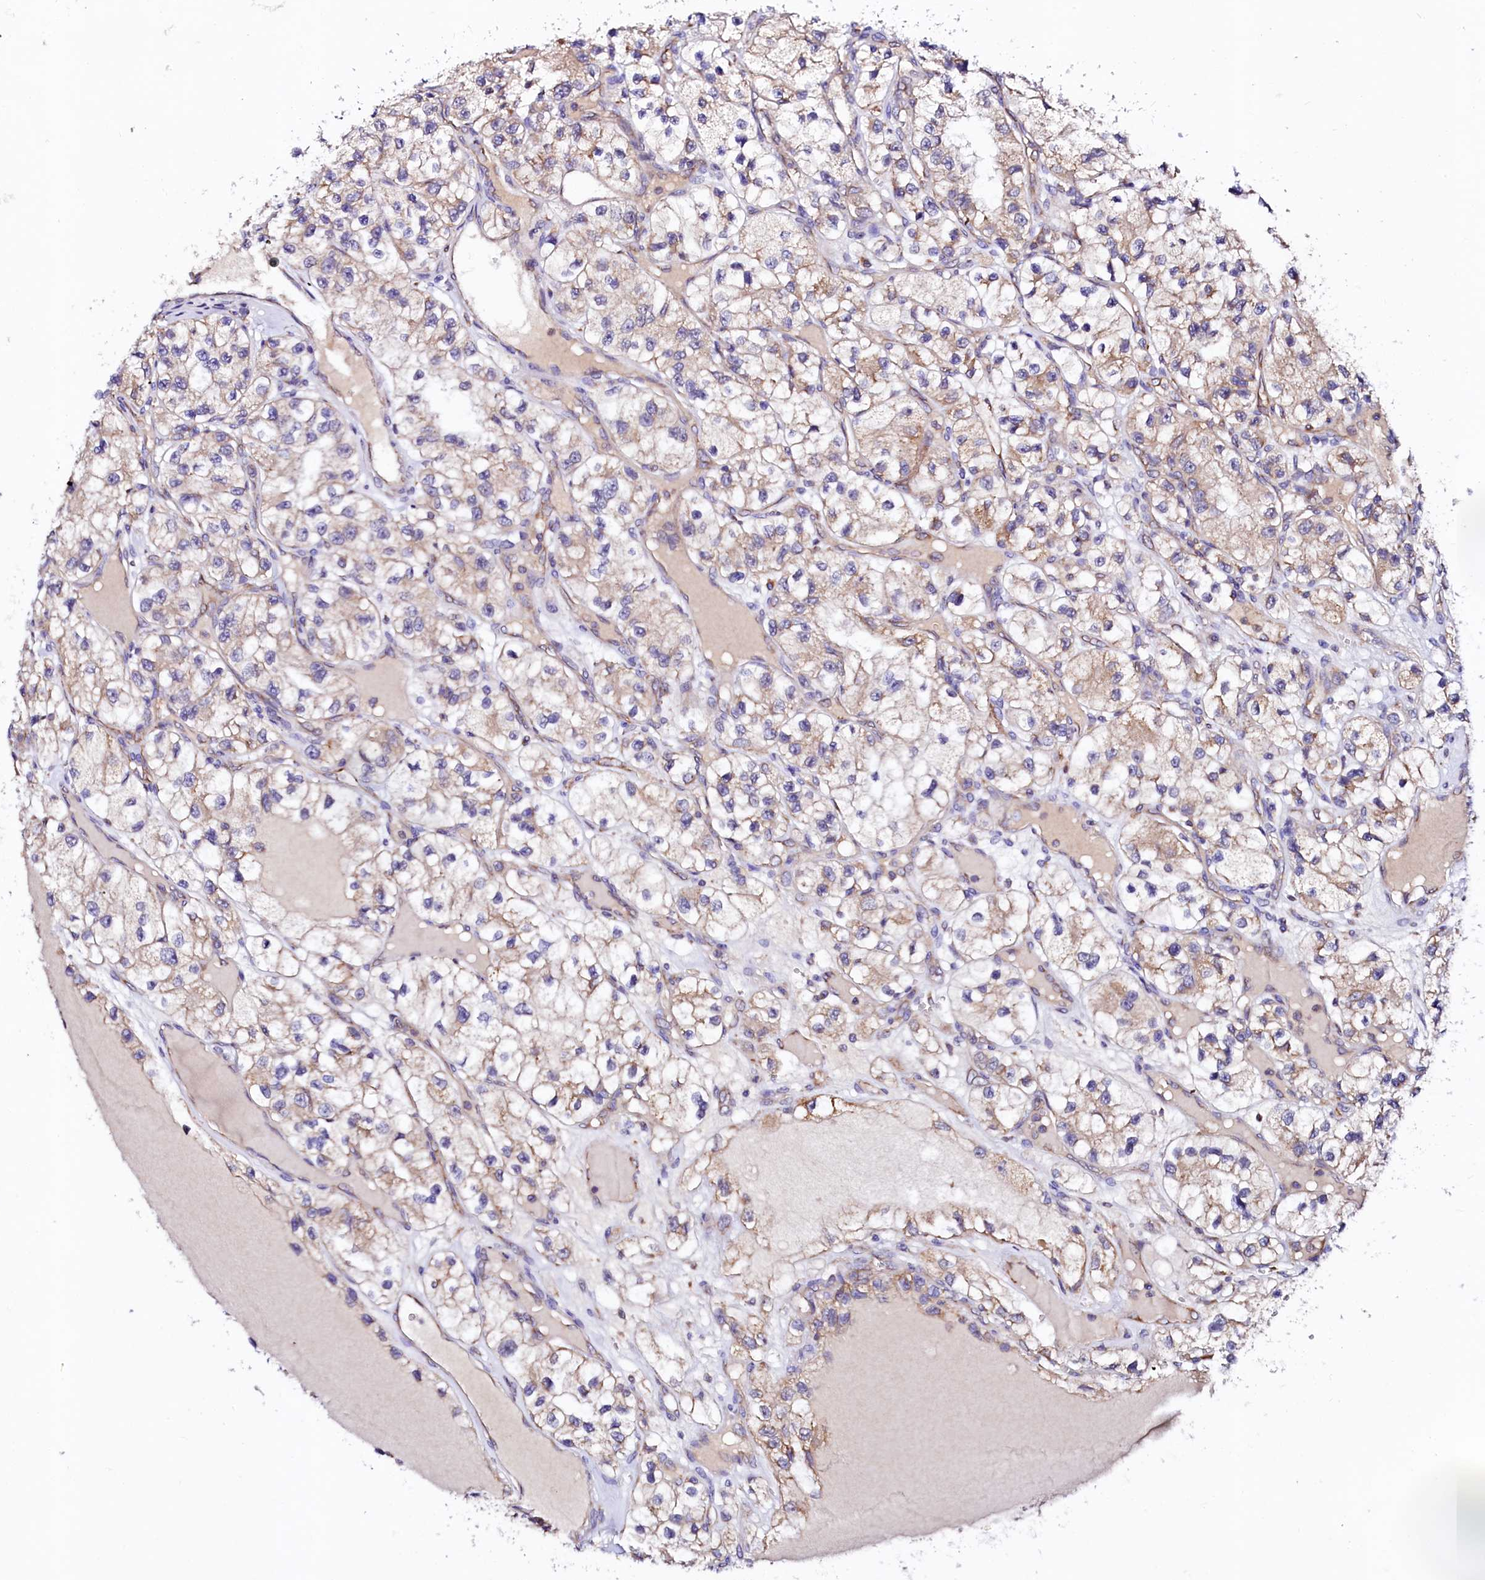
{"staining": {"intensity": "weak", "quantity": "<25%", "location": "cytoplasmic/membranous"}, "tissue": "renal cancer", "cell_type": "Tumor cells", "image_type": "cancer", "snomed": [{"axis": "morphology", "description": "Adenocarcinoma, NOS"}, {"axis": "topography", "description": "Kidney"}], "caption": "This image is of renal cancer (adenocarcinoma) stained with immunohistochemistry (IHC) to label a protein in brown with the nuclei are counter-stained blue. There is no expression in tumor cells.", "gene": "UBE3C", "patient": {"sex": "female", "age": 57}}